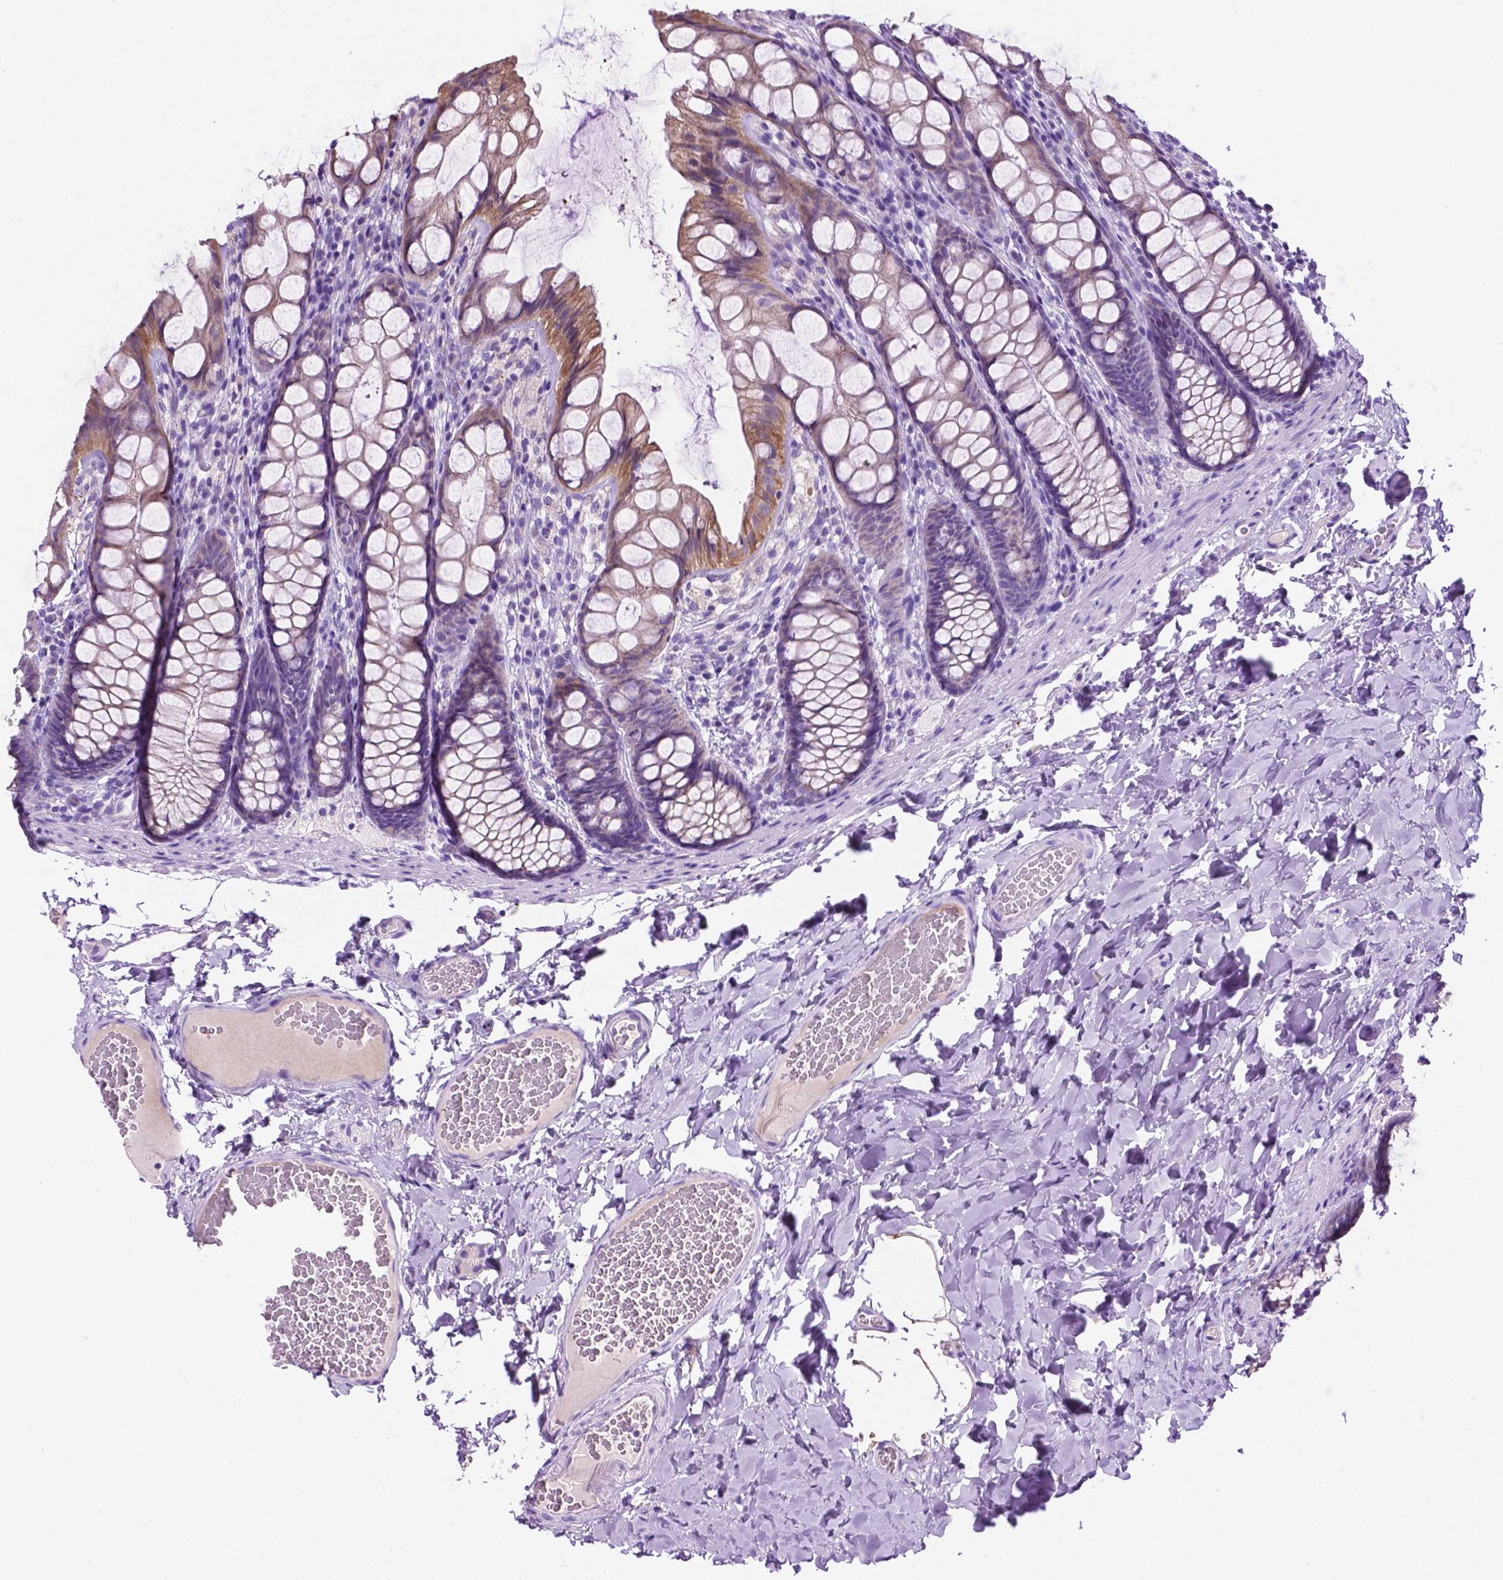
{"staining": {"intensity": "negative", "quantity": "none", "location": "none"}, "tissue": "colon", "cell_type": "Endothelial cells", "image_type": "normal", "snomed": [{"axis": "morphology", "description": "Normal tissue, NOS"}, {"axis": "topography", "description": "Colon"}], "caption": "This is a histopathology image of IHC staining of unremarkable colon, which shows no staining in endothelial cells.", "gene": "PHYHIP", "patient": {"sex": "male", "age": 47}}